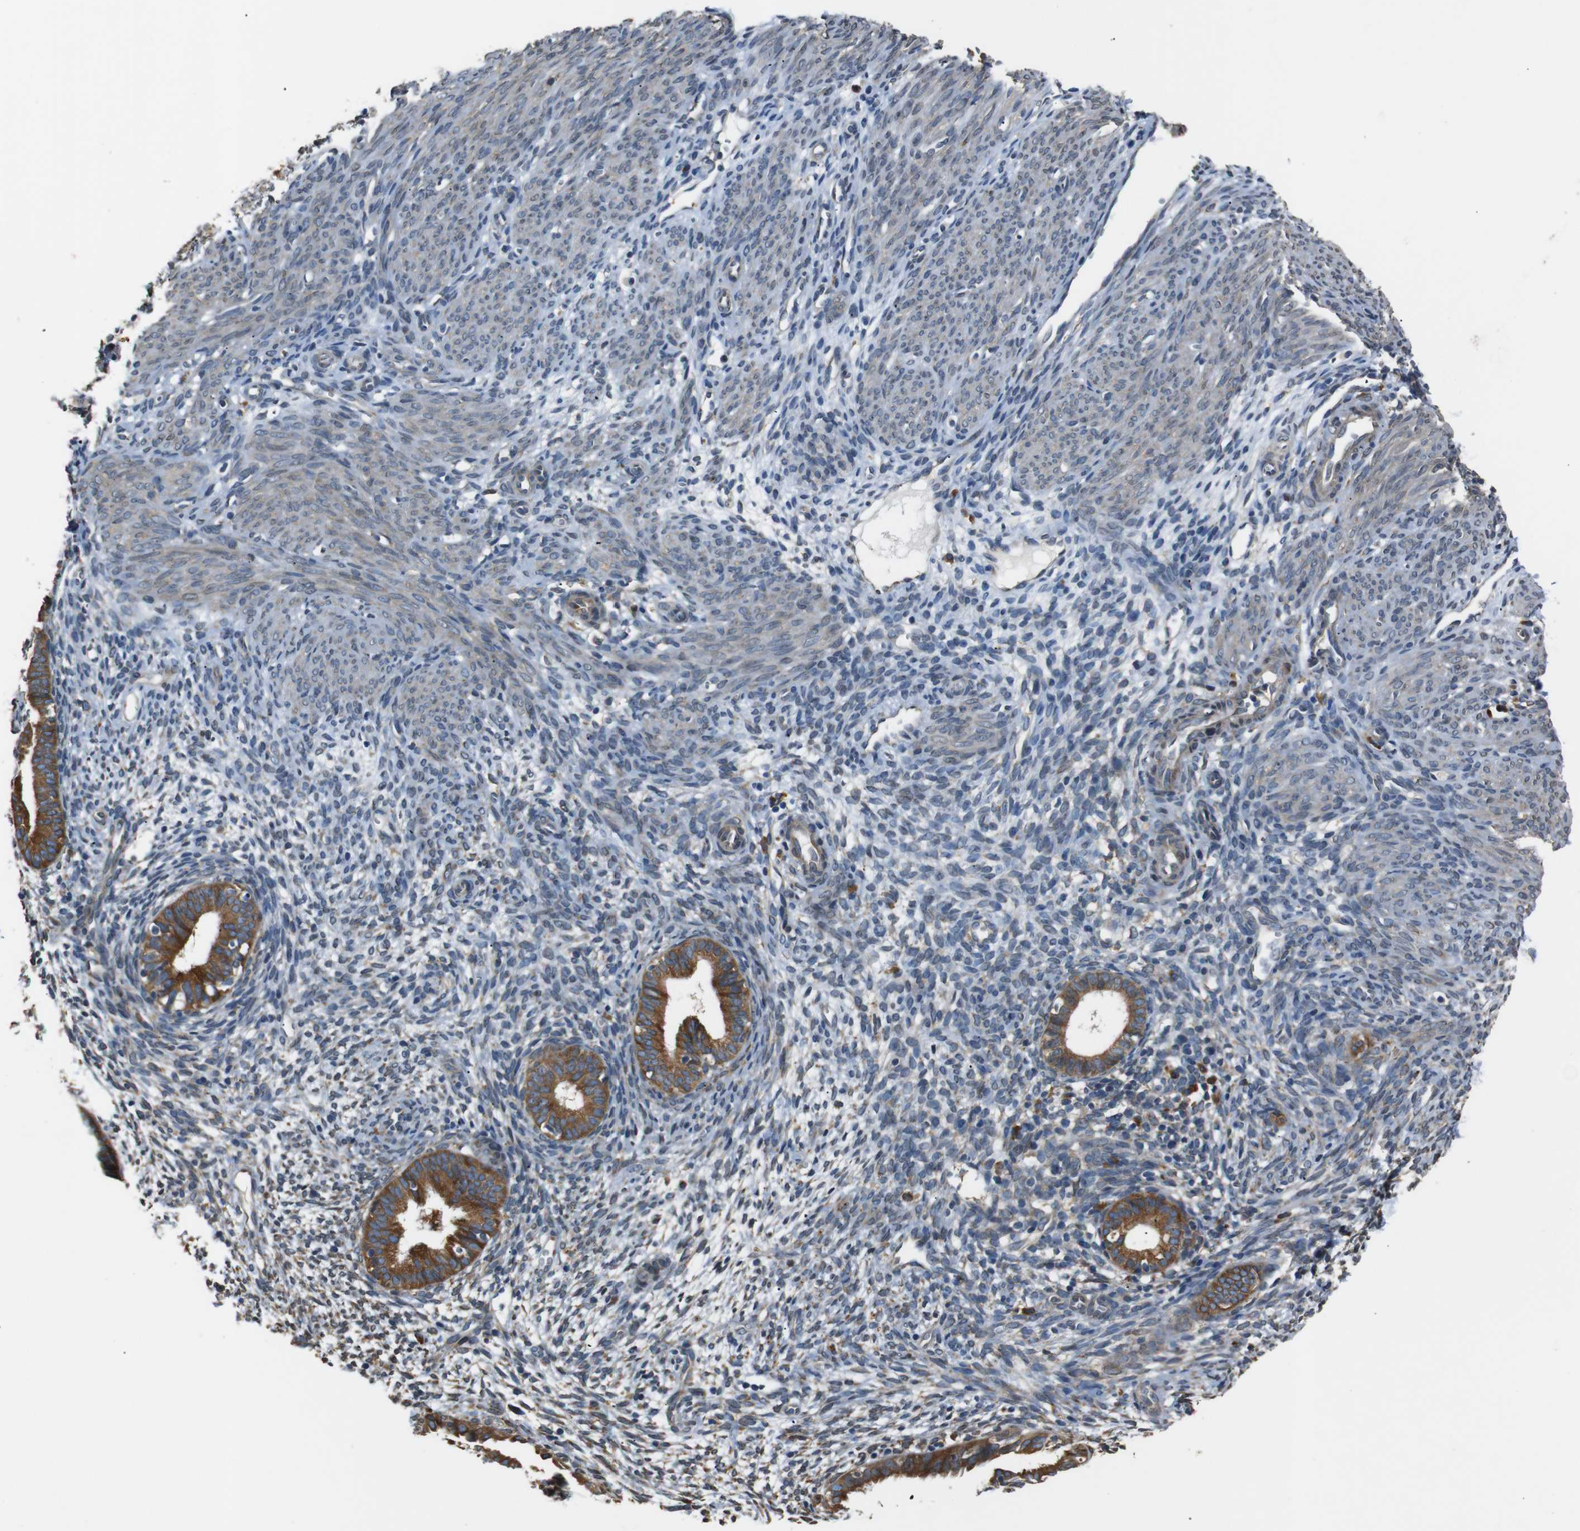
{"staining": {"intensity": "moderate", "quantity": "<25%", "location": "cytoplasmic/membranous"}, "tissue": "endometrium", "cell_type": "Cells in endometrial stroma", "image_type": "normal", "snomed": [{"axis": "morphology", "description": "Normal tissue, NOS"}, {"axis": "morphology", "description": "Adenocarcinoma, NOS"}, {"axis": "topography", "description": "Endometrium"}, {"axis": "topography", "description": "Ovary"}], "caption": "Immunohistochemical staining of normal endometrium shows low levels of moderate cytoplasmic/membranous positivity in about <25% of cells in endometrial stroma.", "gene": "TMED2", "patient": {"sex": "female", "age": 68}}